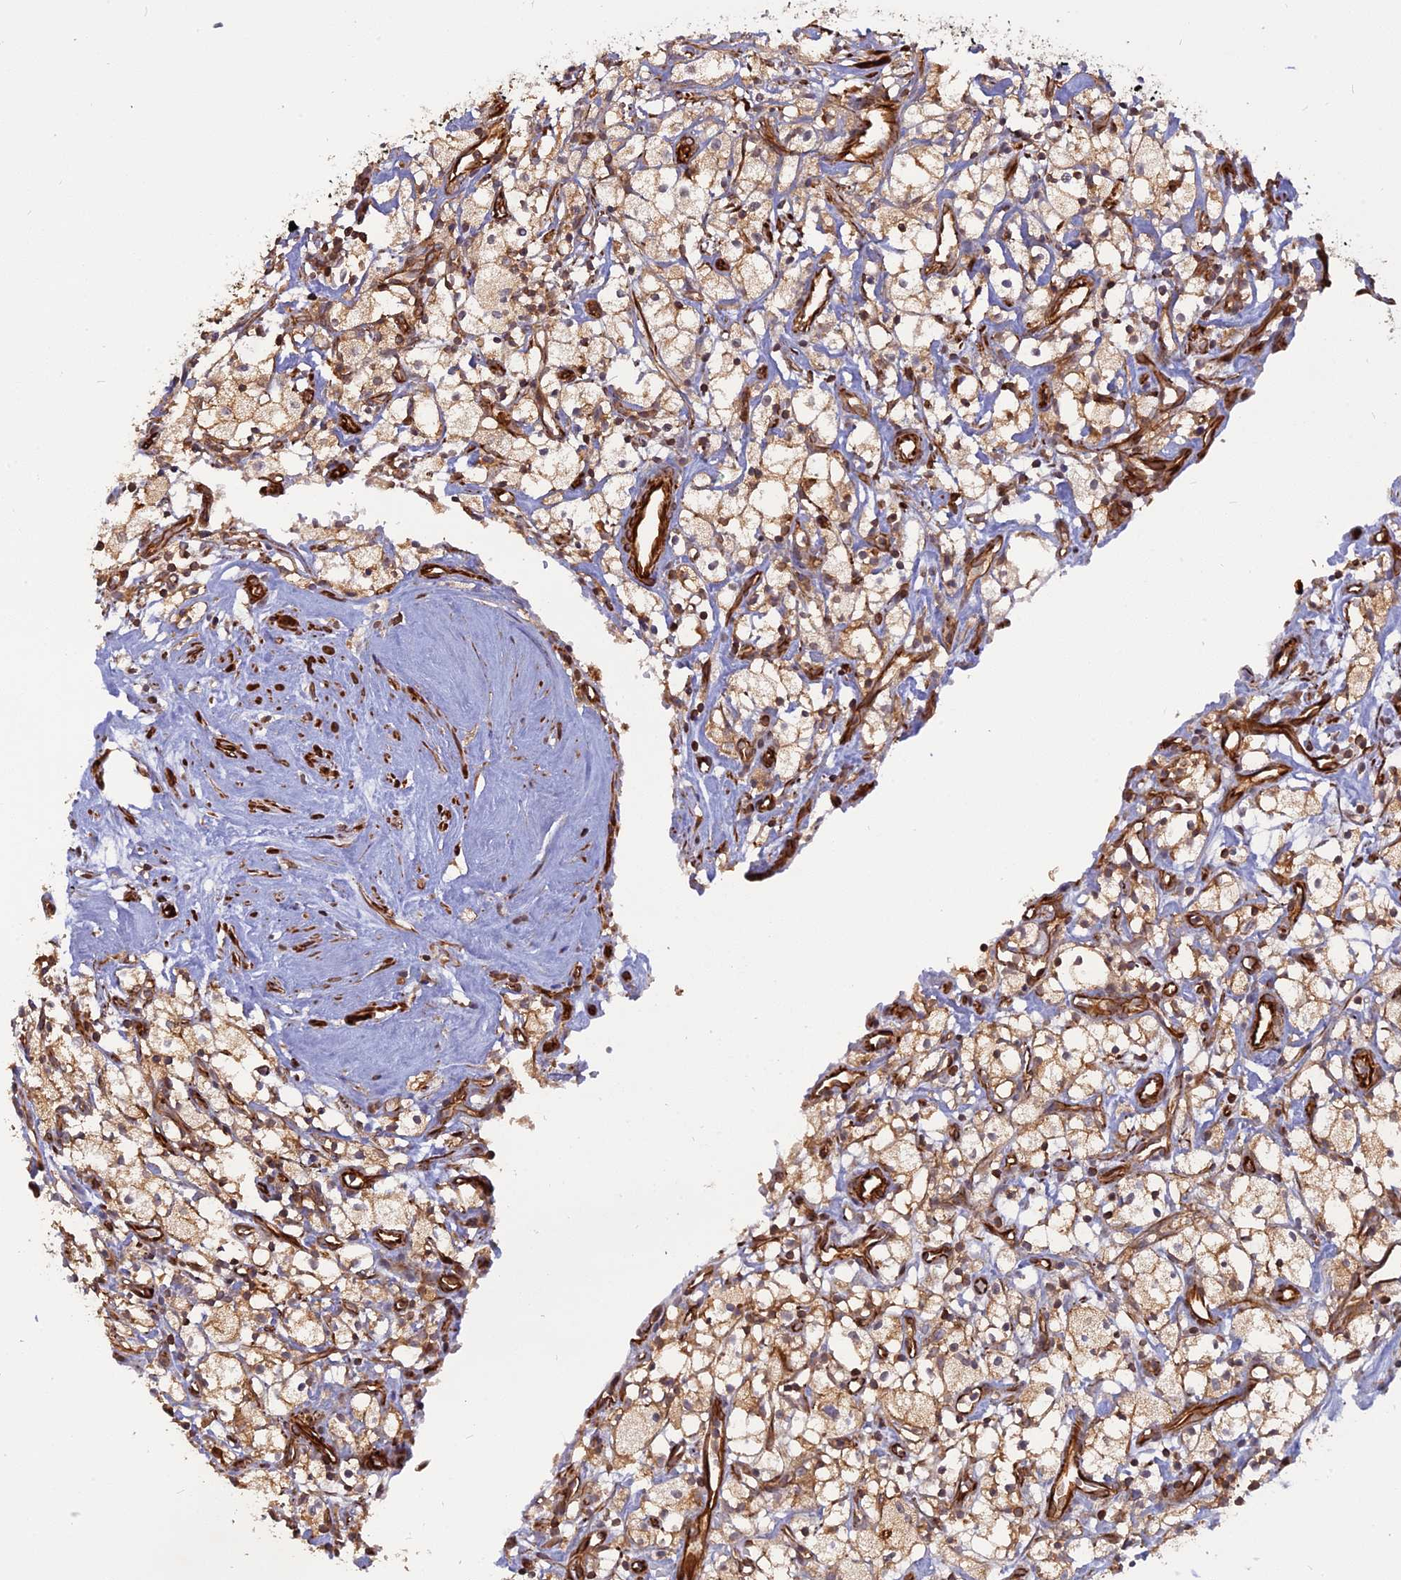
{"staining": {"intensity": "moderate", "quantity": ">75%", "location": "cytoplasmic/membranous"}, "tissue": "renal cancer", "cell_type": "Tumor cells", "image_type": "cancer", "snomed": [{"axis": "morphology", "description": "Adenocarcinoma, NOS"}, {"axis": "topography", "description": "Kidney"}], "caption": "Renal cancer (adenocarcinoma) stained with a protein marker shows moderate staining in tumor cells.", "gene": "PHLDB3", "patient": {"sex": "male", "age": 59}}